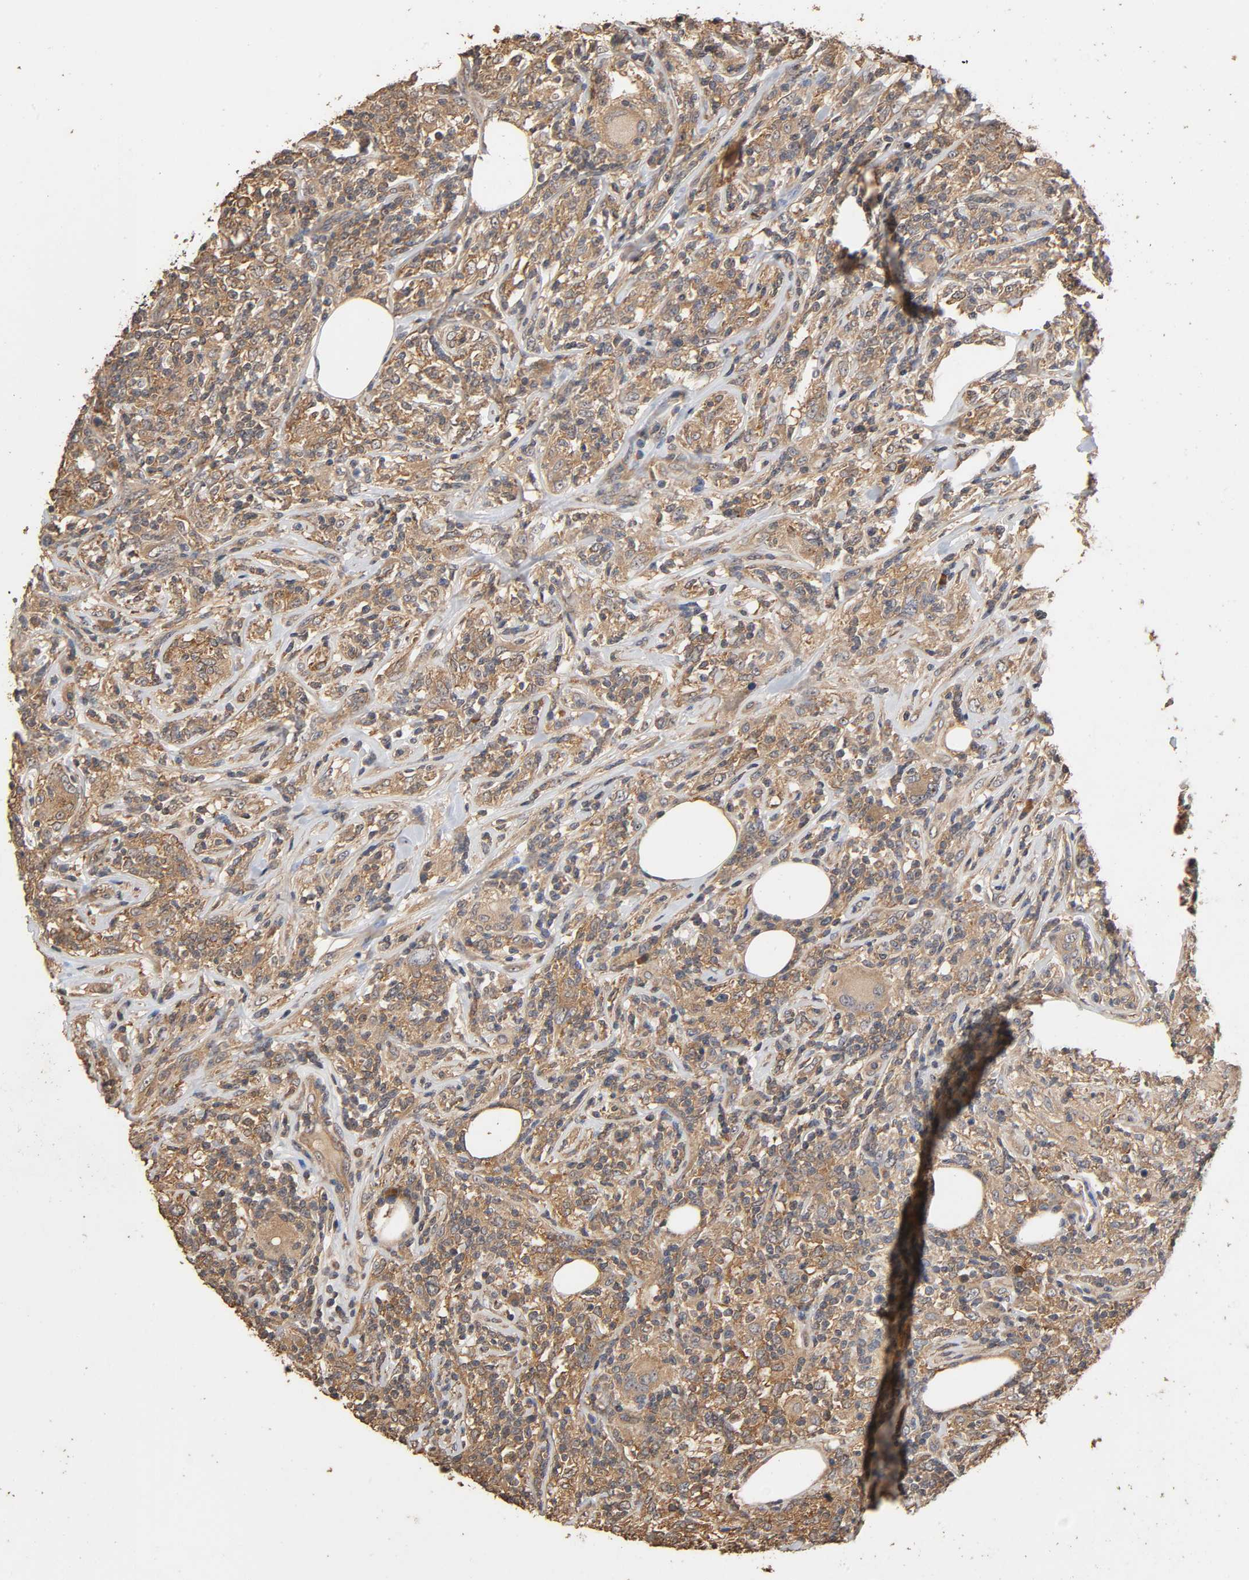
{"staining": {"intensity": "moderate", "quantity": ">75%", "location": "cytoplasmic/membranous"}, "tissue": "lymphoma", "cell_type": "Tumor cells", "image_type": "cancer", "snomed": [{"axis": "morphology", "description": "Malignant lymphoma, non-Hodgkin's type, High grade"}, {"axis": "topography", "description": "Lymph node"}], "caption": "Immunohistochemistry (IHC) histopathology image of neoplastic tissue: human lymphoma stained using IHC demonstrates medium levels of moderate protein expression localized specifically in the cytoplasmic/membranous of tumor cells, appearing as a cytoplasmic/membranous brown color.", "gene": "ARHGEF7", "patient": {"sex": "female", "age": 84}}